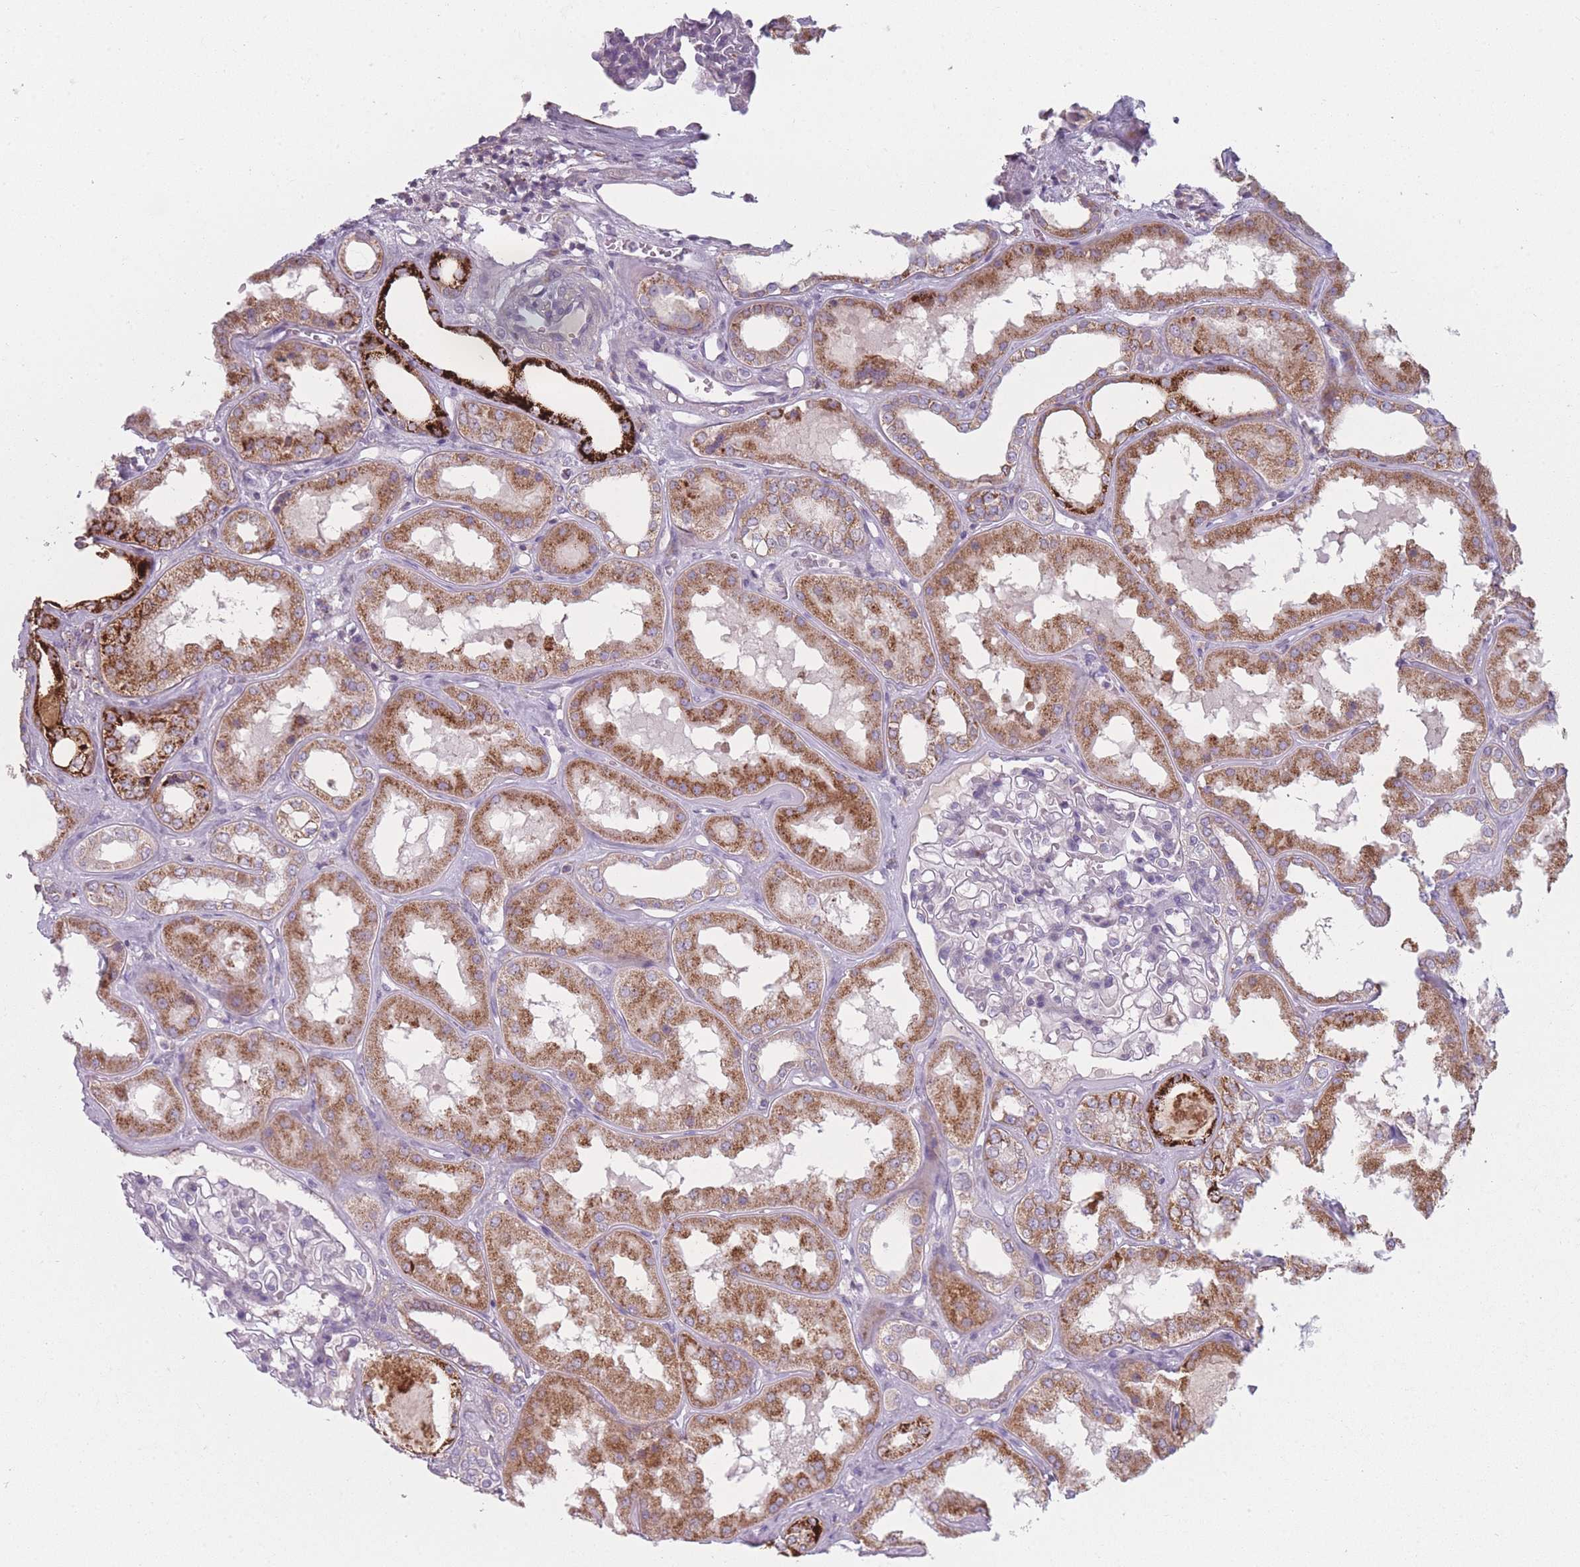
{"staining": {"intensity": "negative", "quantity": "none", "location": "none"}, "tissue": "kidney", "cell_type": "Cells in glomeruli", "image_type": "normal", "snomed": [{"axis": "morphology", "description": "Normal tissue, NOS"}, {"axis": "topography", "description": "Kidney"}], "caption": "This is an immunohistochemistry (IHC) image of benign human kidney. There is no staining in cells in glomeruli.", "gene": "PEX11B", "patient": {"sex": "female", "age": 56}}